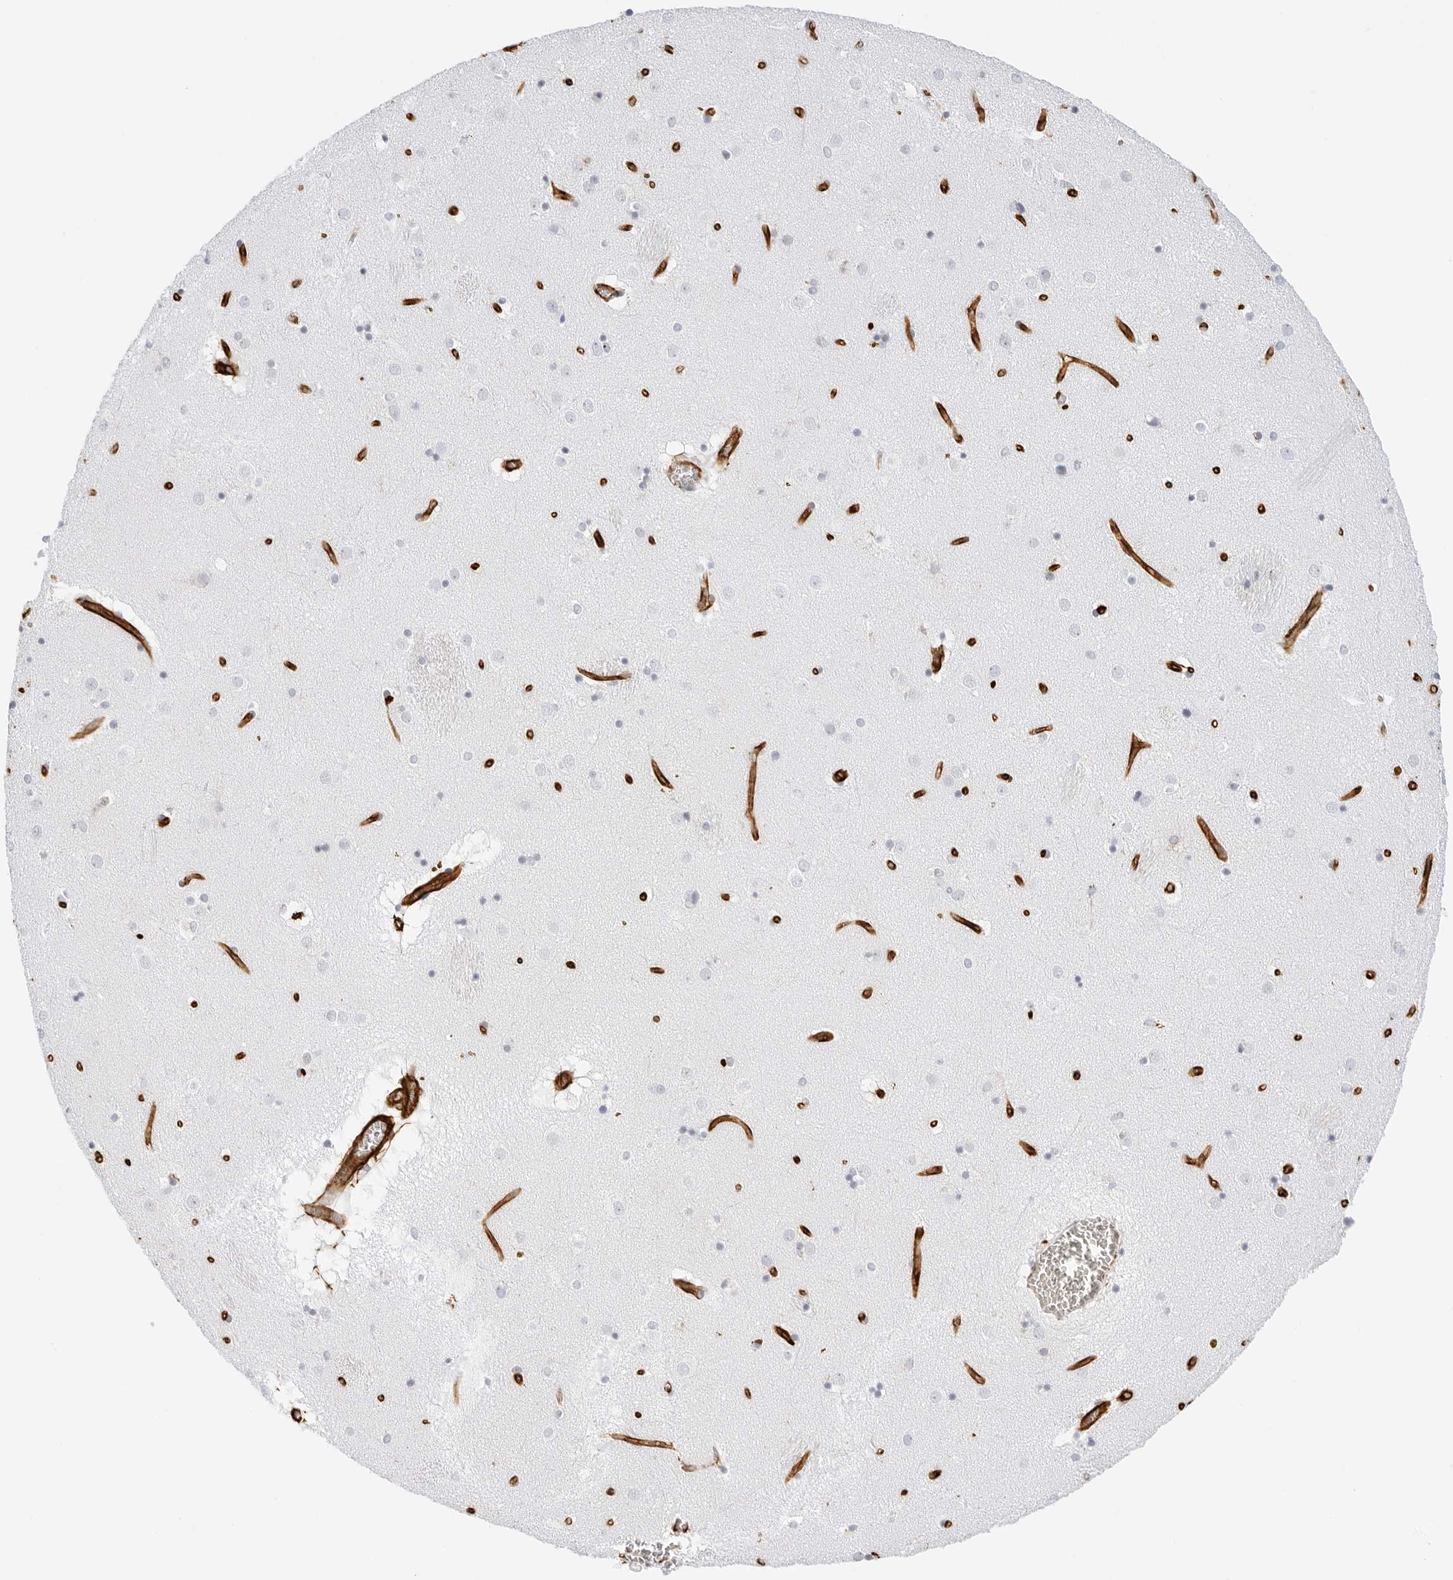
{"staining": {"intensity": "negative", "quantity": "none", "location": "none"}, "tissue": "caudate", "cell_type": "Glial cells", "image_type": "normal", "snomed": [{"axis": "morphology", "description": "Normal tissue, NOS"}, {"axis": "topography", "description": "Lateral ventricle wall"}], "caption": "Histopathology image shows no significant protein expression in glial cells of unremarkable caudate. (DAB immunohistochemistry, high magnification).", "gene": "NES", "patient": {"sex": "male", "age": 70}}